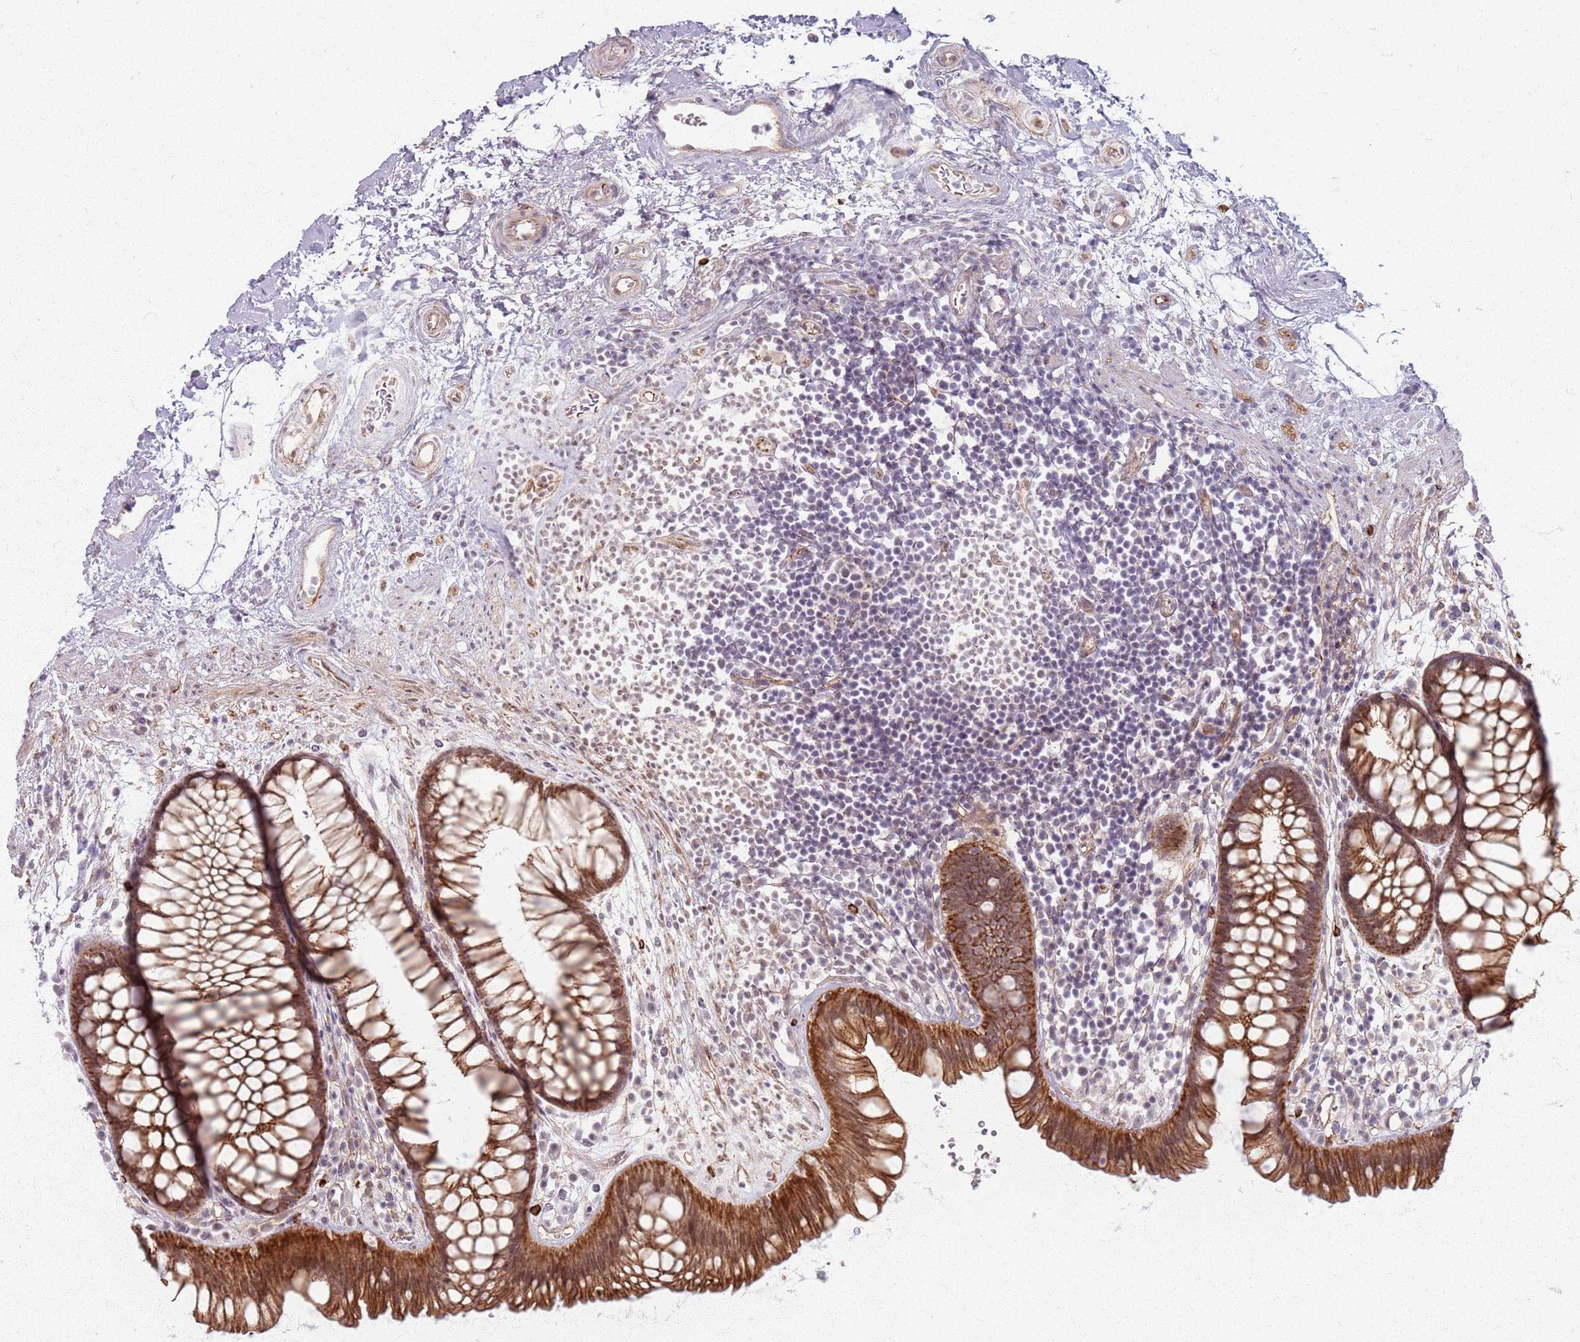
{"staining": {"intensity": "strong", "quantity": ">75%", "location": "cytoplasmic/membranous"}, "tissue": "rectum", "cell_type": "Glandular cells", "image_type": "normal", "snomed": [{"axis": "morphology", "description": "Normal tissue, NOS"}, {"axis": "topography", "description": "Rectum"}], "caption": "A high amount of strong cytoplasmic/membranous positivity is present in about >75% of glandular cells in normal rectum.", "gene": "KCNA5", "patient": {"sex": "male", "age": 51}}